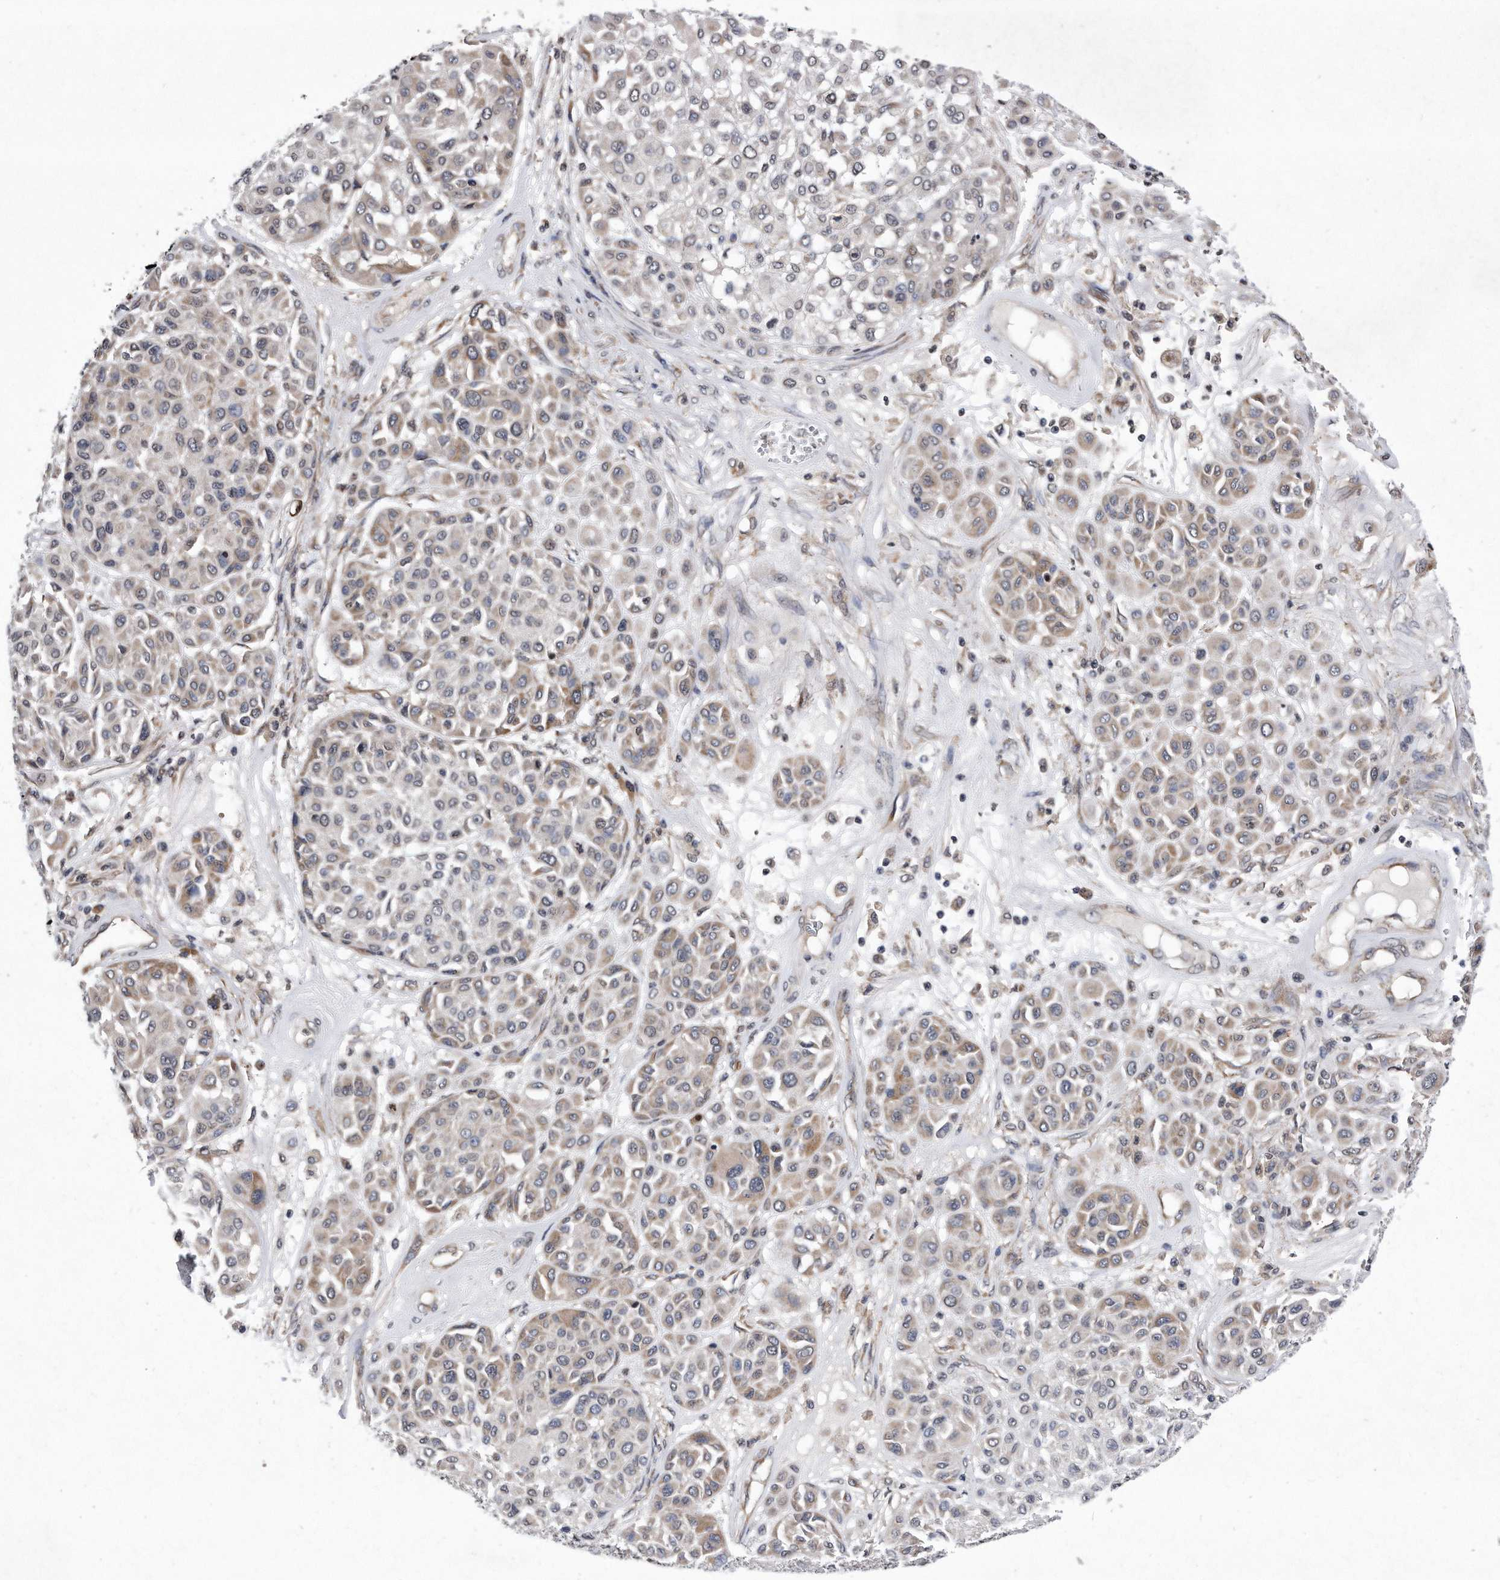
{"staining": {"intensity": "weak", "quantity": "25%-75%", "location": "cytoplasmic/membranous"}, "tissue": "melanoma", "cell_type": "Tumor cells", "image_type": "cancer", "snomed": [{"axis": "morphology", "description": "Malignant melanoma, Metastatic site"}, {"axis": "topography", "description": "Soft tissue"}], "caption": "This is a photomicrograph of immunohistochemistry (IHC) staining of melanoma, which shows weak staining in the cytoplasmic/membranous of tumor cells.", "gene": "DAB1", "patient": {"sex": "male", "age": 41}}